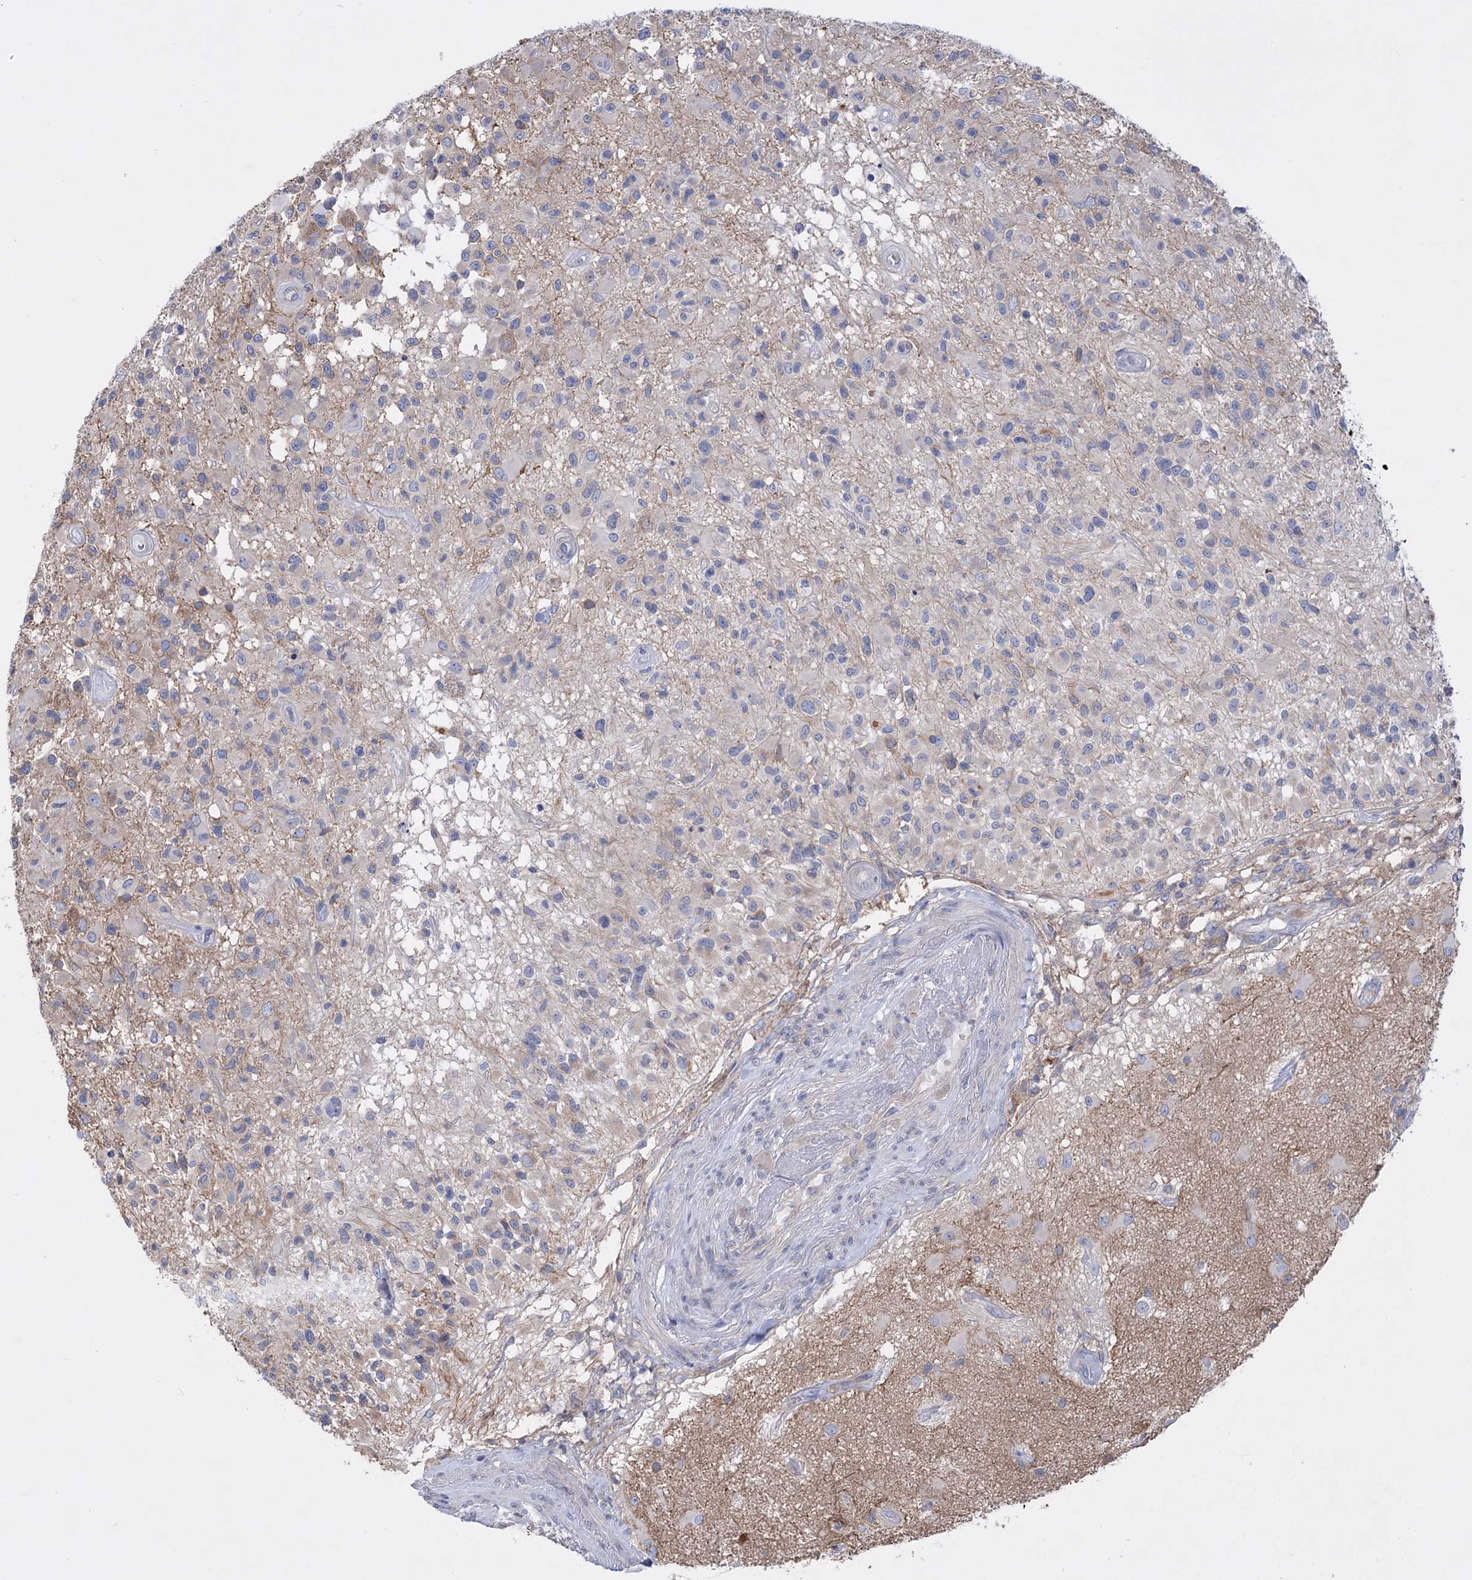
{"staining": {"intensity": "negative", "quantity": "none", "location": "none"}, "tissue": "glioma", "cell_type": "Tumor cells", "image_type": "cancer", "snomed": [{"axis": "morphology", "description": "Glioma, malignant, High grade"}, {"axis": "morphology", "description": "Glioblastoma, NOS"}, {"axis": "topography", "description": "Brain"}], "caption": "Image shows no significant protein staining in tumor cells of glioma.", "gene": "LRRC34", "patient": {"sex": "male", "age": 60}}